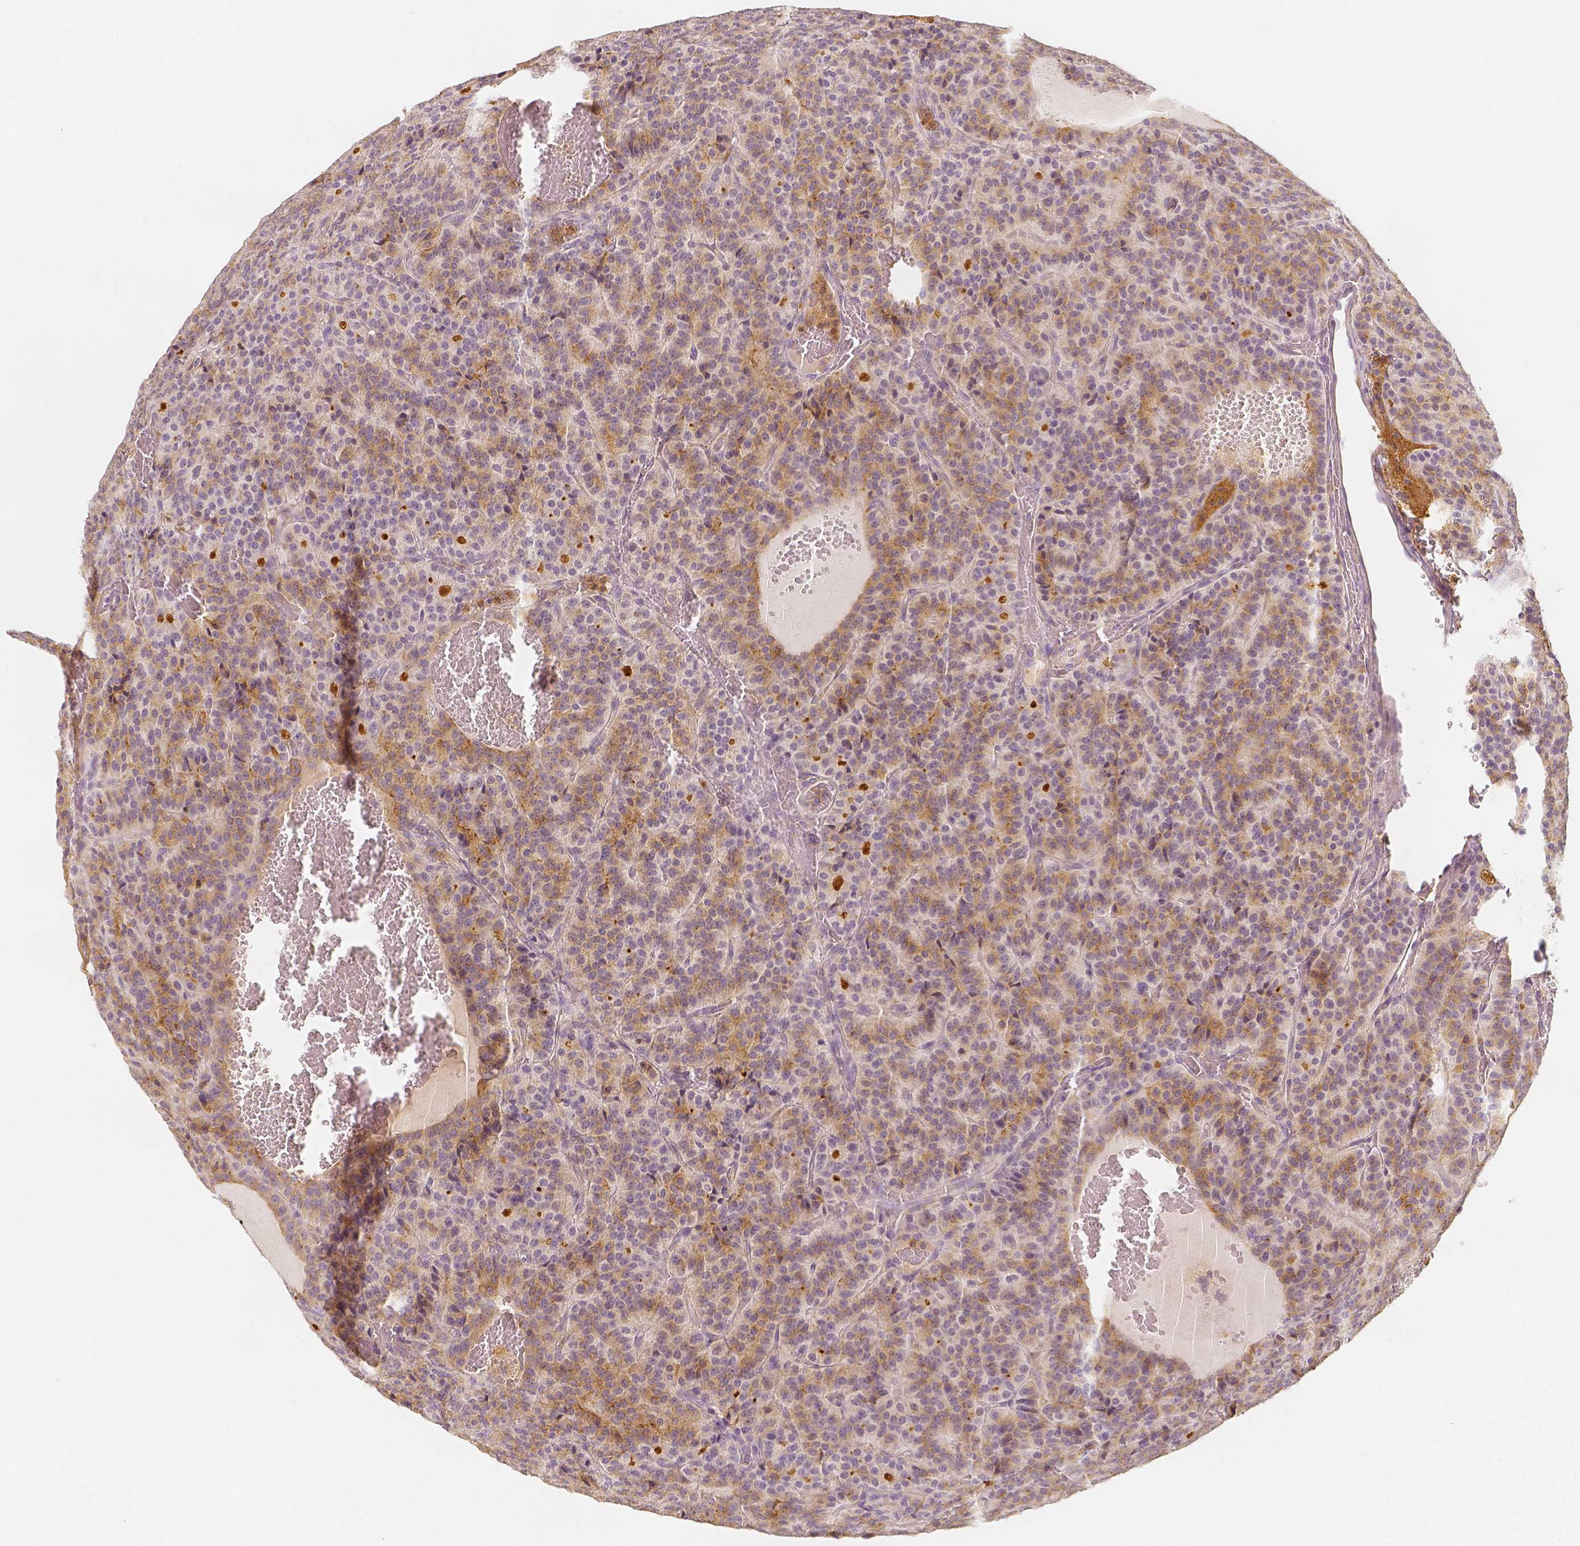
{"staining": {"intensity": "moderate", "quantity": ">75%", "location": "cytoplasmic/membranous"}, "tissue": "carcinoid", "cell_type": "Tumor cells", "image_type": "cancer", "snomed": [{"axis": "morphology", "description": "Carcinoid, malignant, NOS"}, {"axis": "topography", "description": "Lung"}], "caption": "Tumor cells exhibit medium levels of moderate cytoplasmic/membranous expression in approximately >75% of cells in carcinoid (malignant). (IHC, brightfield microscopy, high magnification).", "gene": "PTPRJ", "patient": {"sex": "male", "age": 70}}